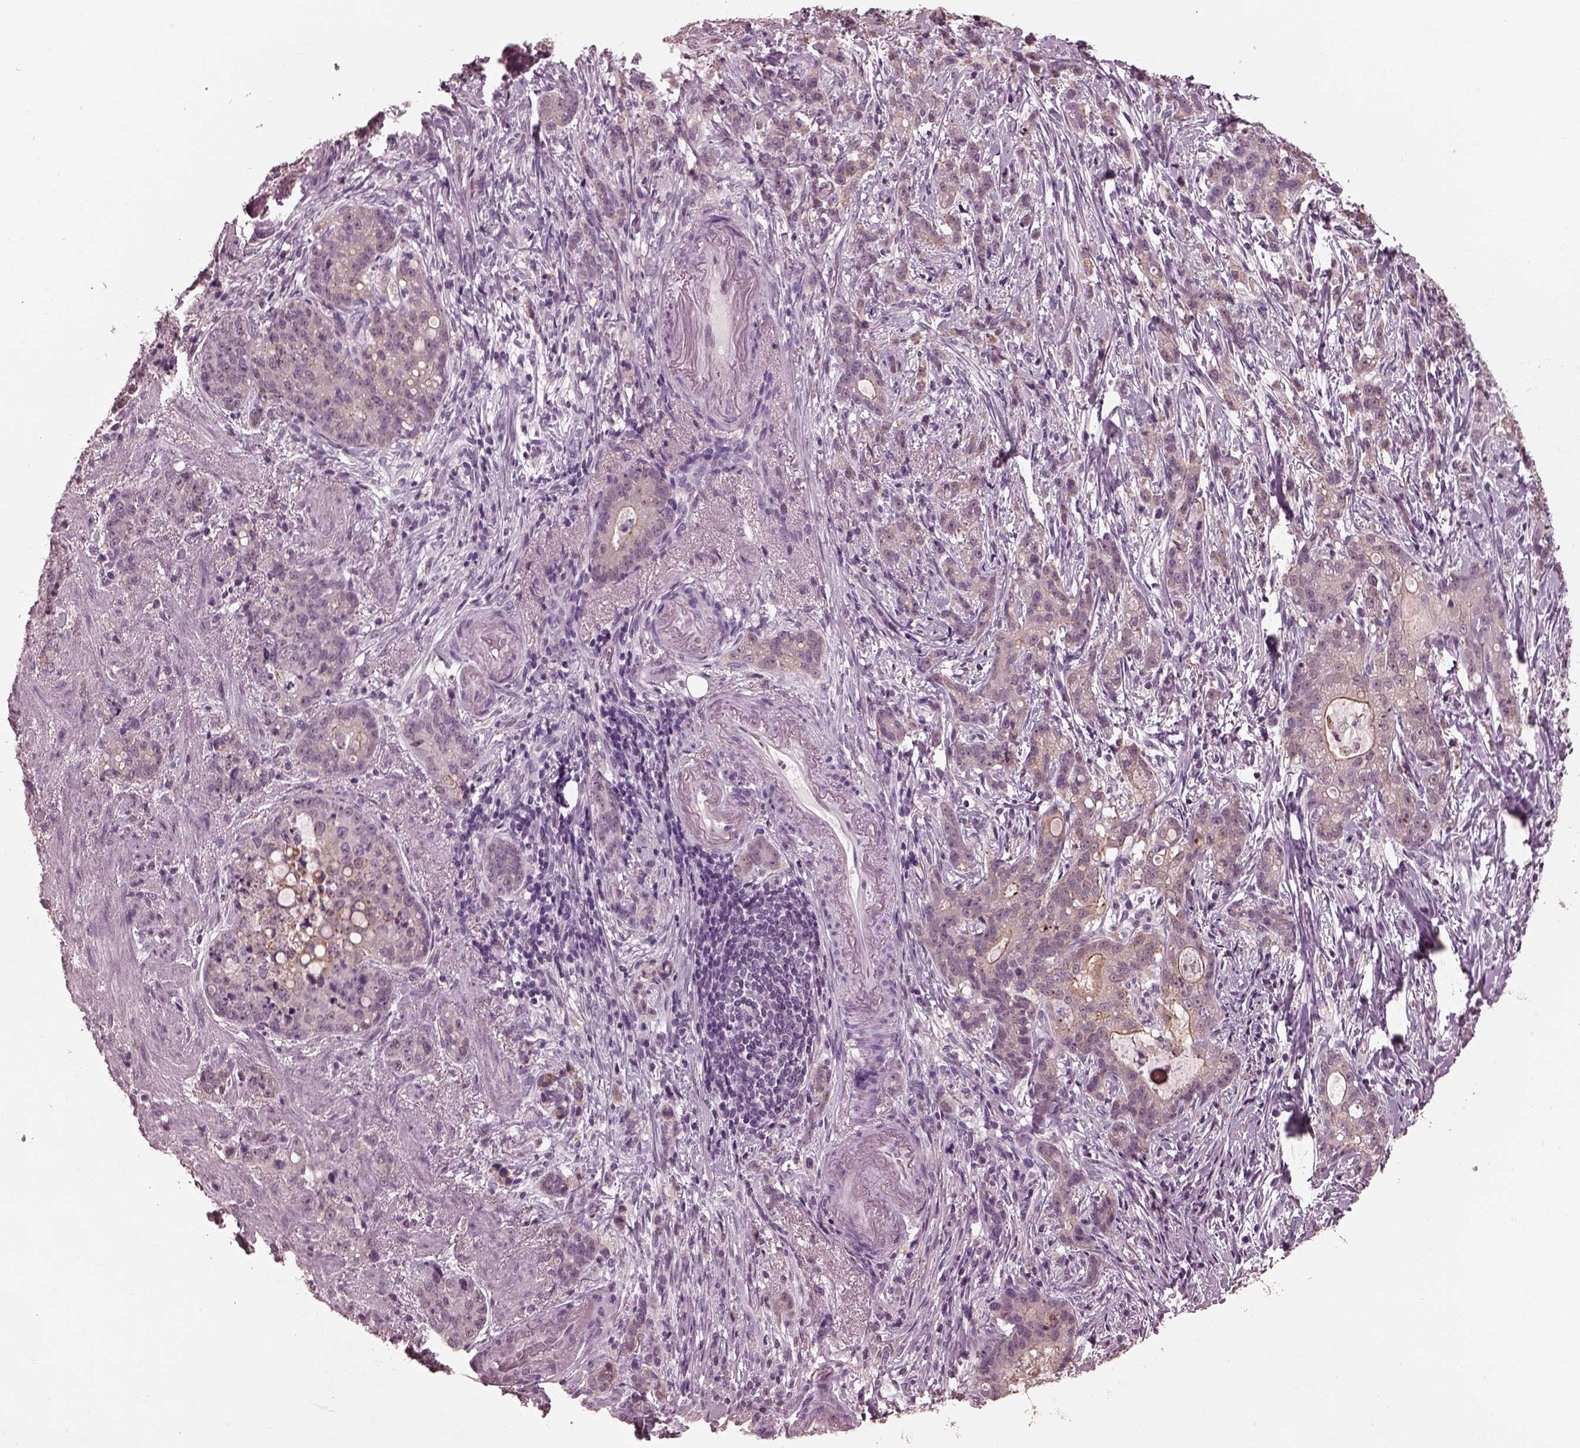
{"staining": {"intensity": "weak", "quantity": "<25%", "location": "cytoplasmic/membranous"}, "tissue": "stomach cancer", "cell_type": "Tumor cells", "image_type": "cancer", "snomed": [{"axis": "morphology", "description": "Adenocarcinoma, NOS"}, {"axis": "topography", "description": "Stomach, lower"}], "caption": "Immunohistochemistry (IHC) of human adenocarcinoma (stomach) displays no staining in tumor cells.", "gene": "TSKS", "patient": {"sex": "male", "age": 88}}